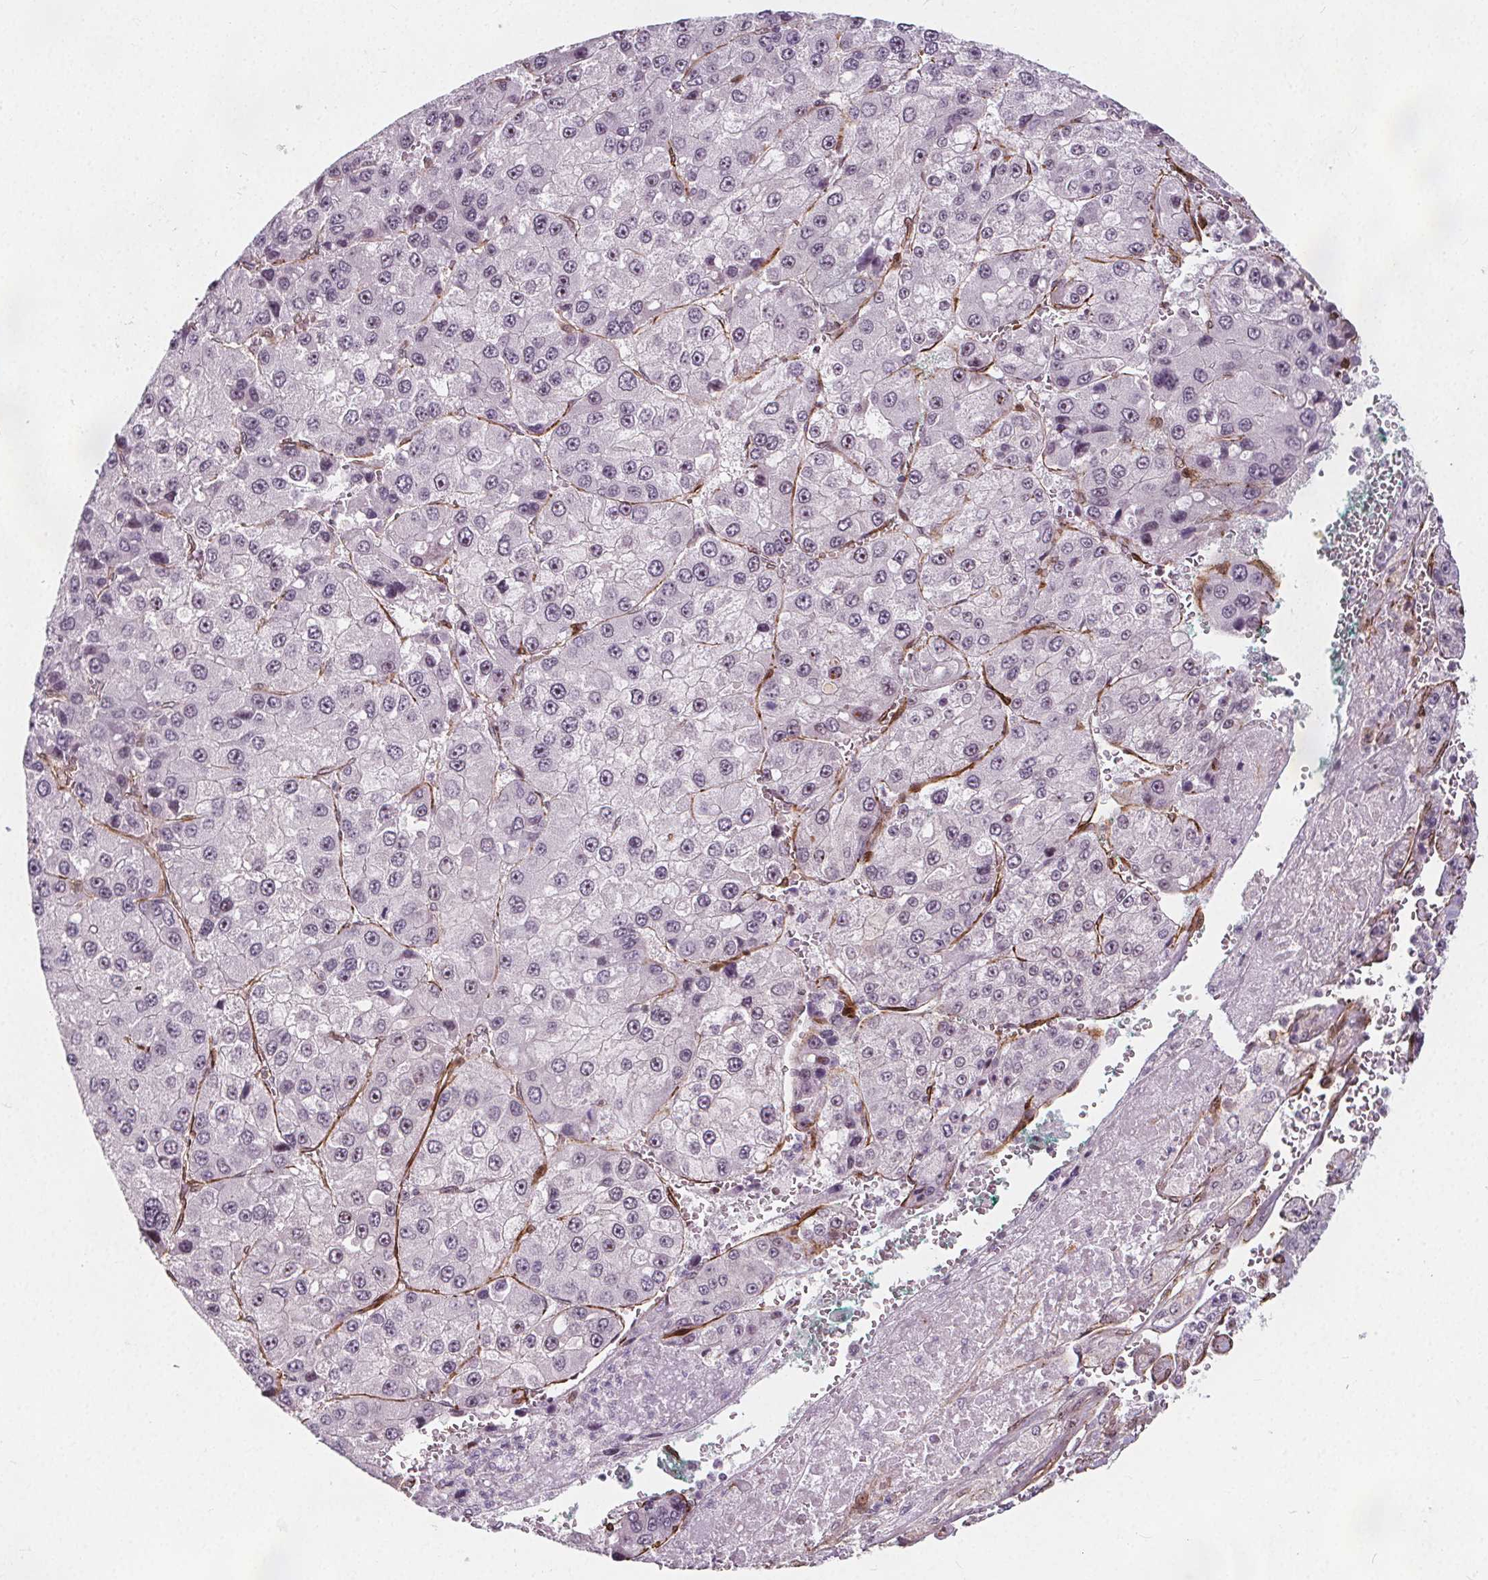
{"staining": {"intensity": "weak", "quantity": "25%-75%", "location": "nuclear"}, "tissue": "liver cancer", "cell_type": "Tumor cells", "image_type": "cancer", "snomed": [{"axis": "morphology", "description": "Carcinoma, Hepatocellular, NOS"}, {"axis": "topography", "description": "Liver"}], "caption": "DAB (3,3'-diaminobenzidine) immunohistochemical staining of human liver cancer demonstrates weak nuclear protein positivity in about 25%-75% of tumor cells.", "gene": "HAS1", "patient": {"sex": "female", "age": 73}}